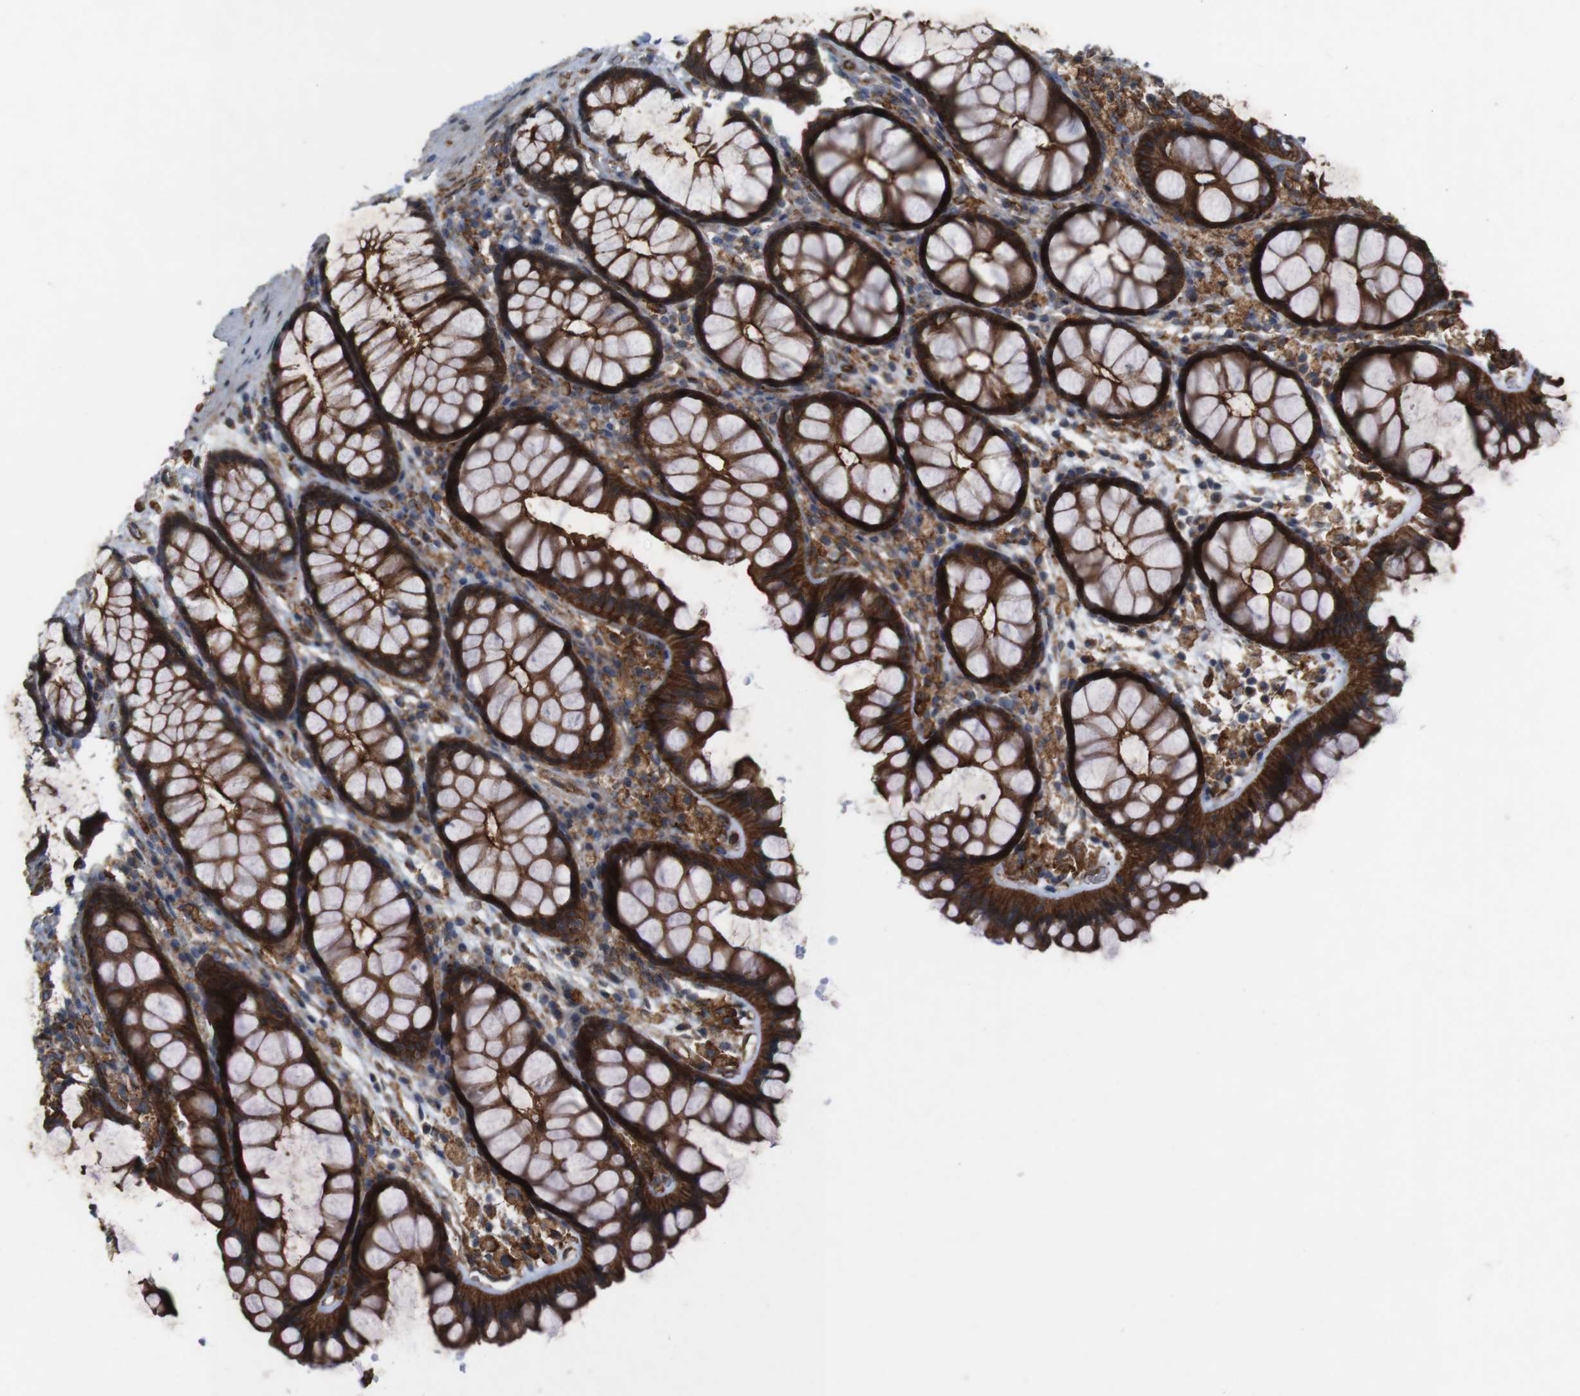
{"staining": {"intensity": "moderate", "quantity": ">75%", "location": "cytoplasmic/membranous"}, "tissue": "colon", "cell_type": "Endothelial cells", "image_type": "normal", "snomed": [{"axis": "morphology", "description": "Normal tissue, NOS"}, {"axis": "topography", "description": "Colon"}], "caption": "Protein staining demonstrates moderate cytoplasmic/membranous positivity in about >75% of endothelial cells in normal colon.", "gene": "PTGER4", "patient": {"sex": "female", "age": 55}}